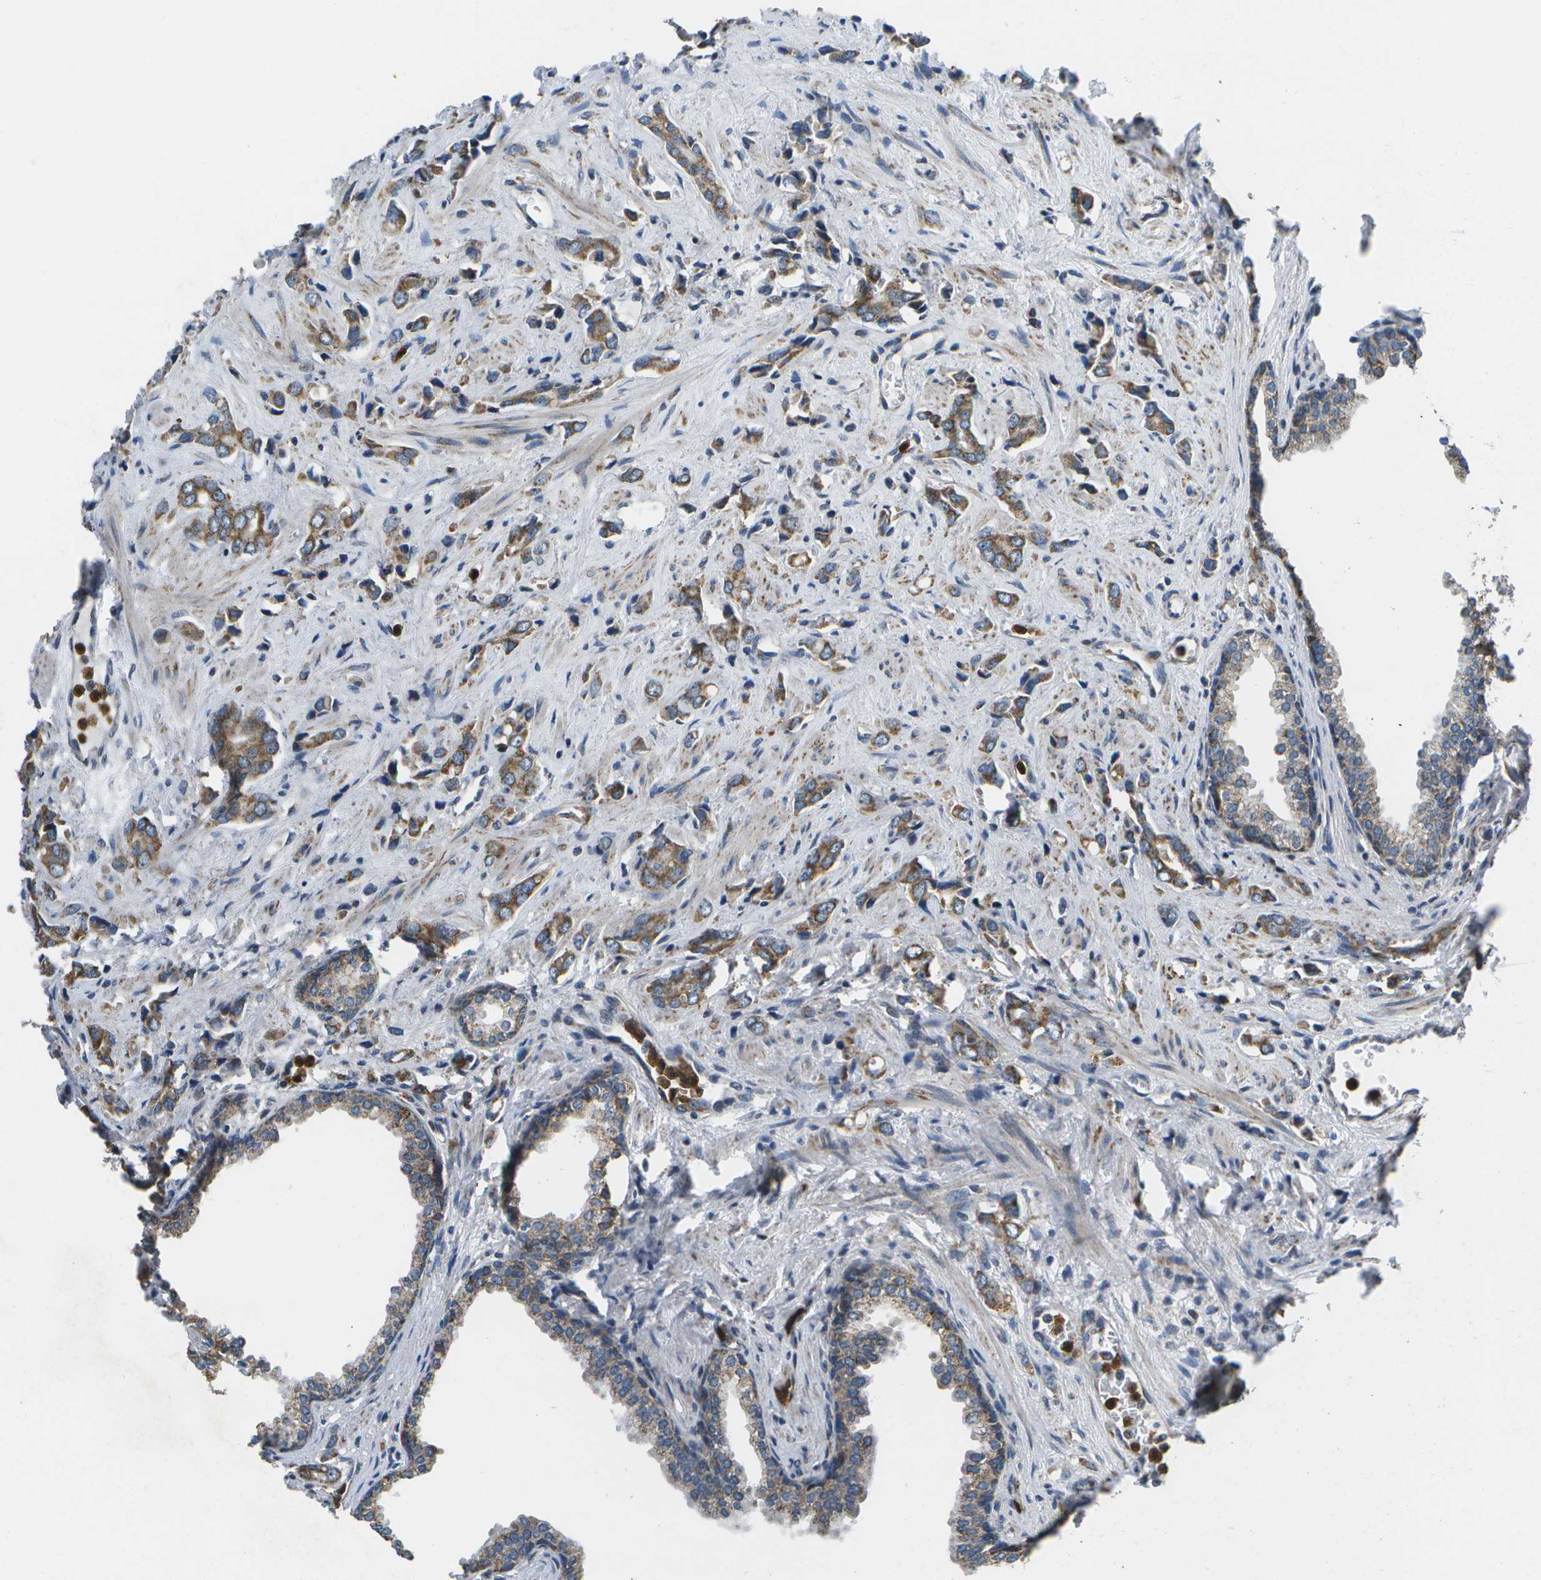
{"staining": {"intensity": "moderate", "quantity": ">75%", "location": "cytoplasmic/membranous"}, "tissue": "prostate cancer", "cell_type": "Tumor cells", "image_type": "cancer", "snomed": [{"axis": "morphology", "description": "Adenocarcinoma, High grade"}, {"axis": "topography", "description": "Prostate"}], "caption": "Tumor cells show medium levels of moderate cytoplasmic/membranous positivity in about >75% of cells in human prostate high-grade adenocarcinoma.", "gene": "GALNT15", "patient": {"sex": "male", "age": 64}}